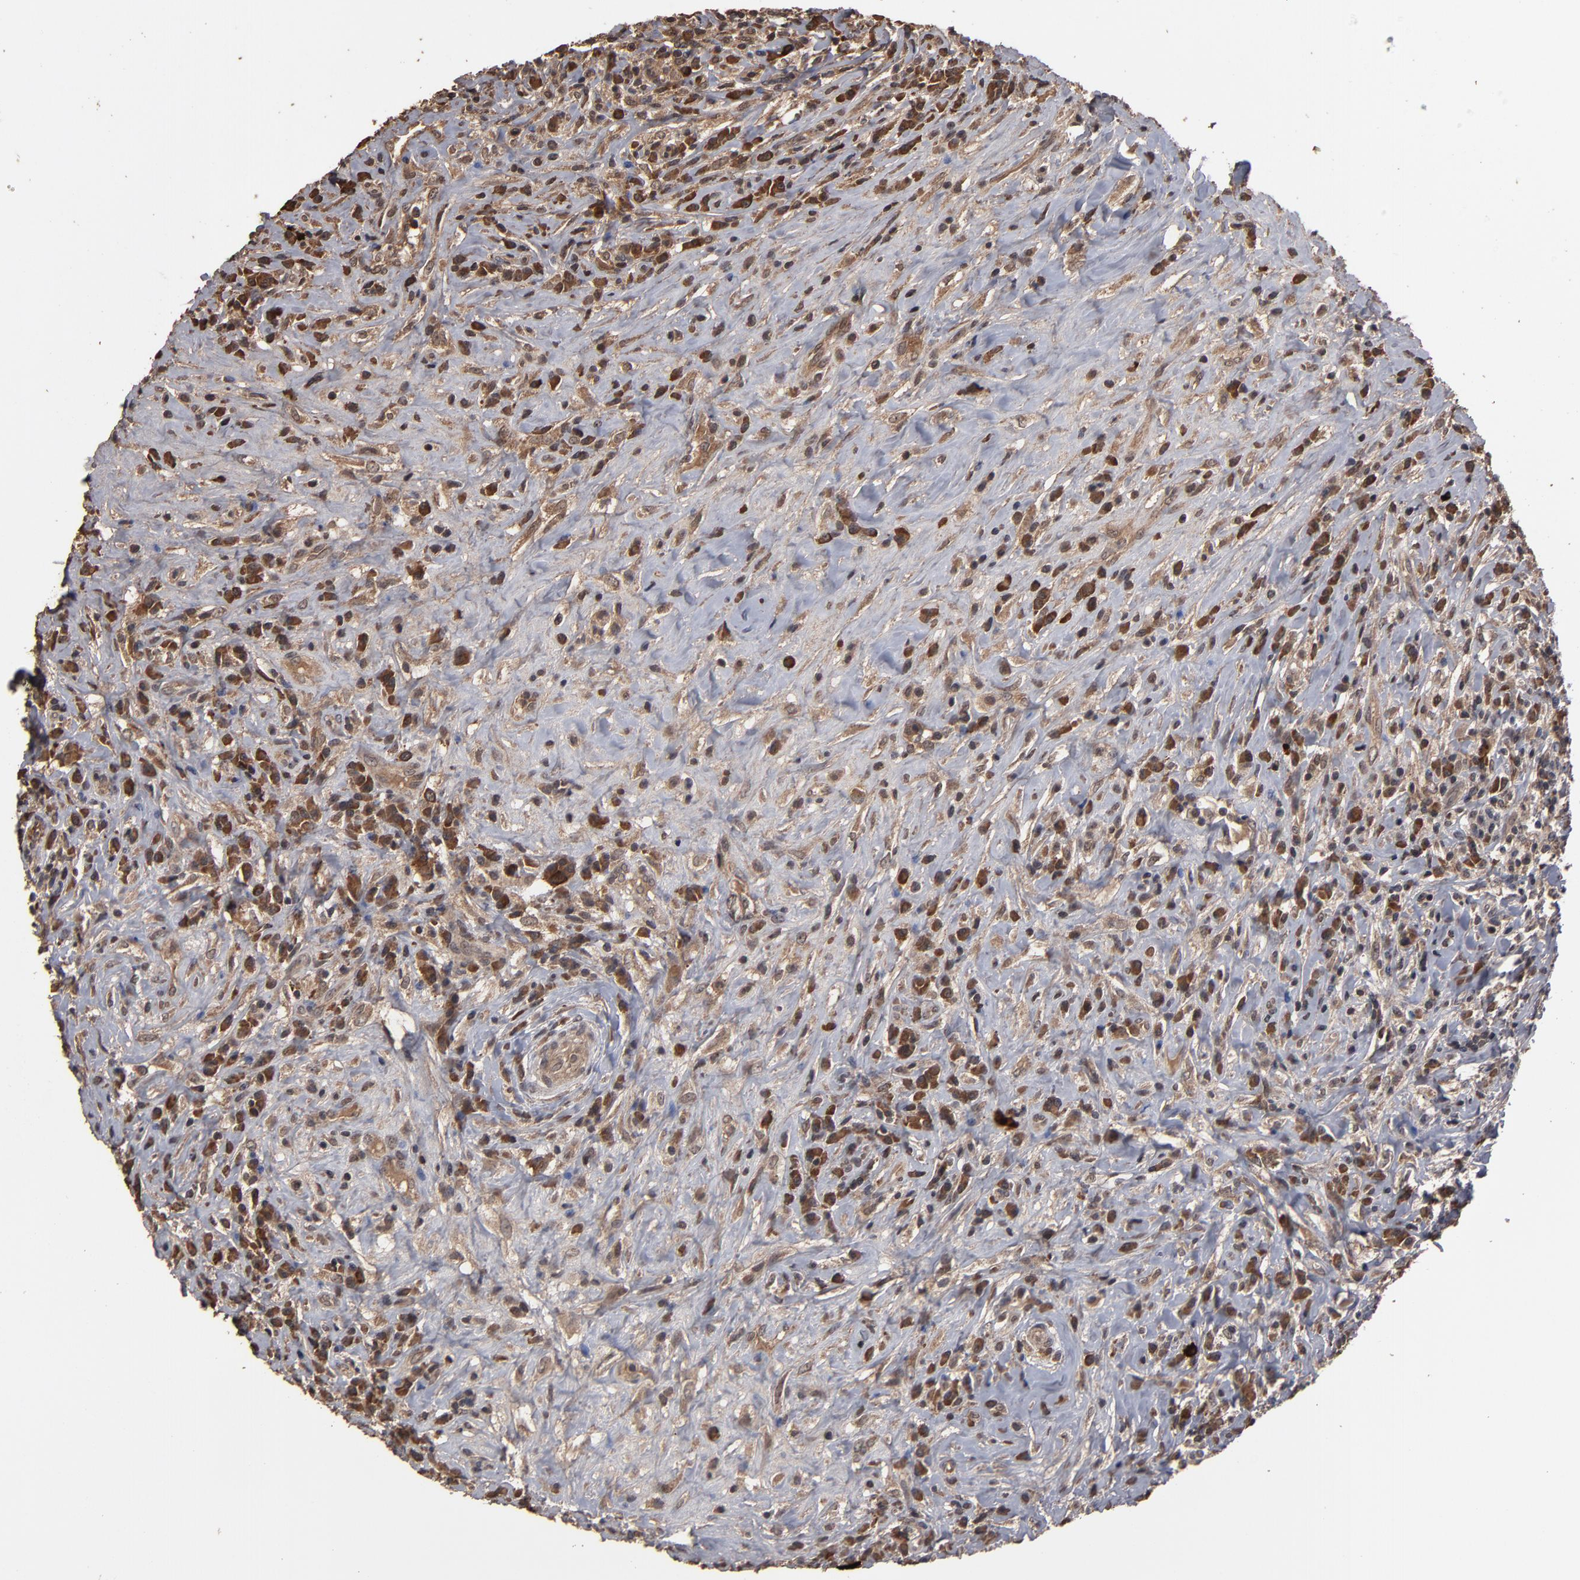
{"staining": {"intensity": "moderate", "quantity": ">75%", "location": "cytoplasmic/membranous"}, "tissue": "lymphoma", "cell_type": "Tumor cells", "image_type": "cancer", "snomed": [{"axis": "morphology", "description": "Hodgkin's disease, NOS"}, {"axis": "topography", "description": "Lymph node"}], "caption": "Lymphoma stained for a protein (brown) displays moderate cytoplasmic/membranous positive staining in about >75% of tumor cells.", "gene": "NXF2B", "patient": {"sex": "female", "age": 25}}